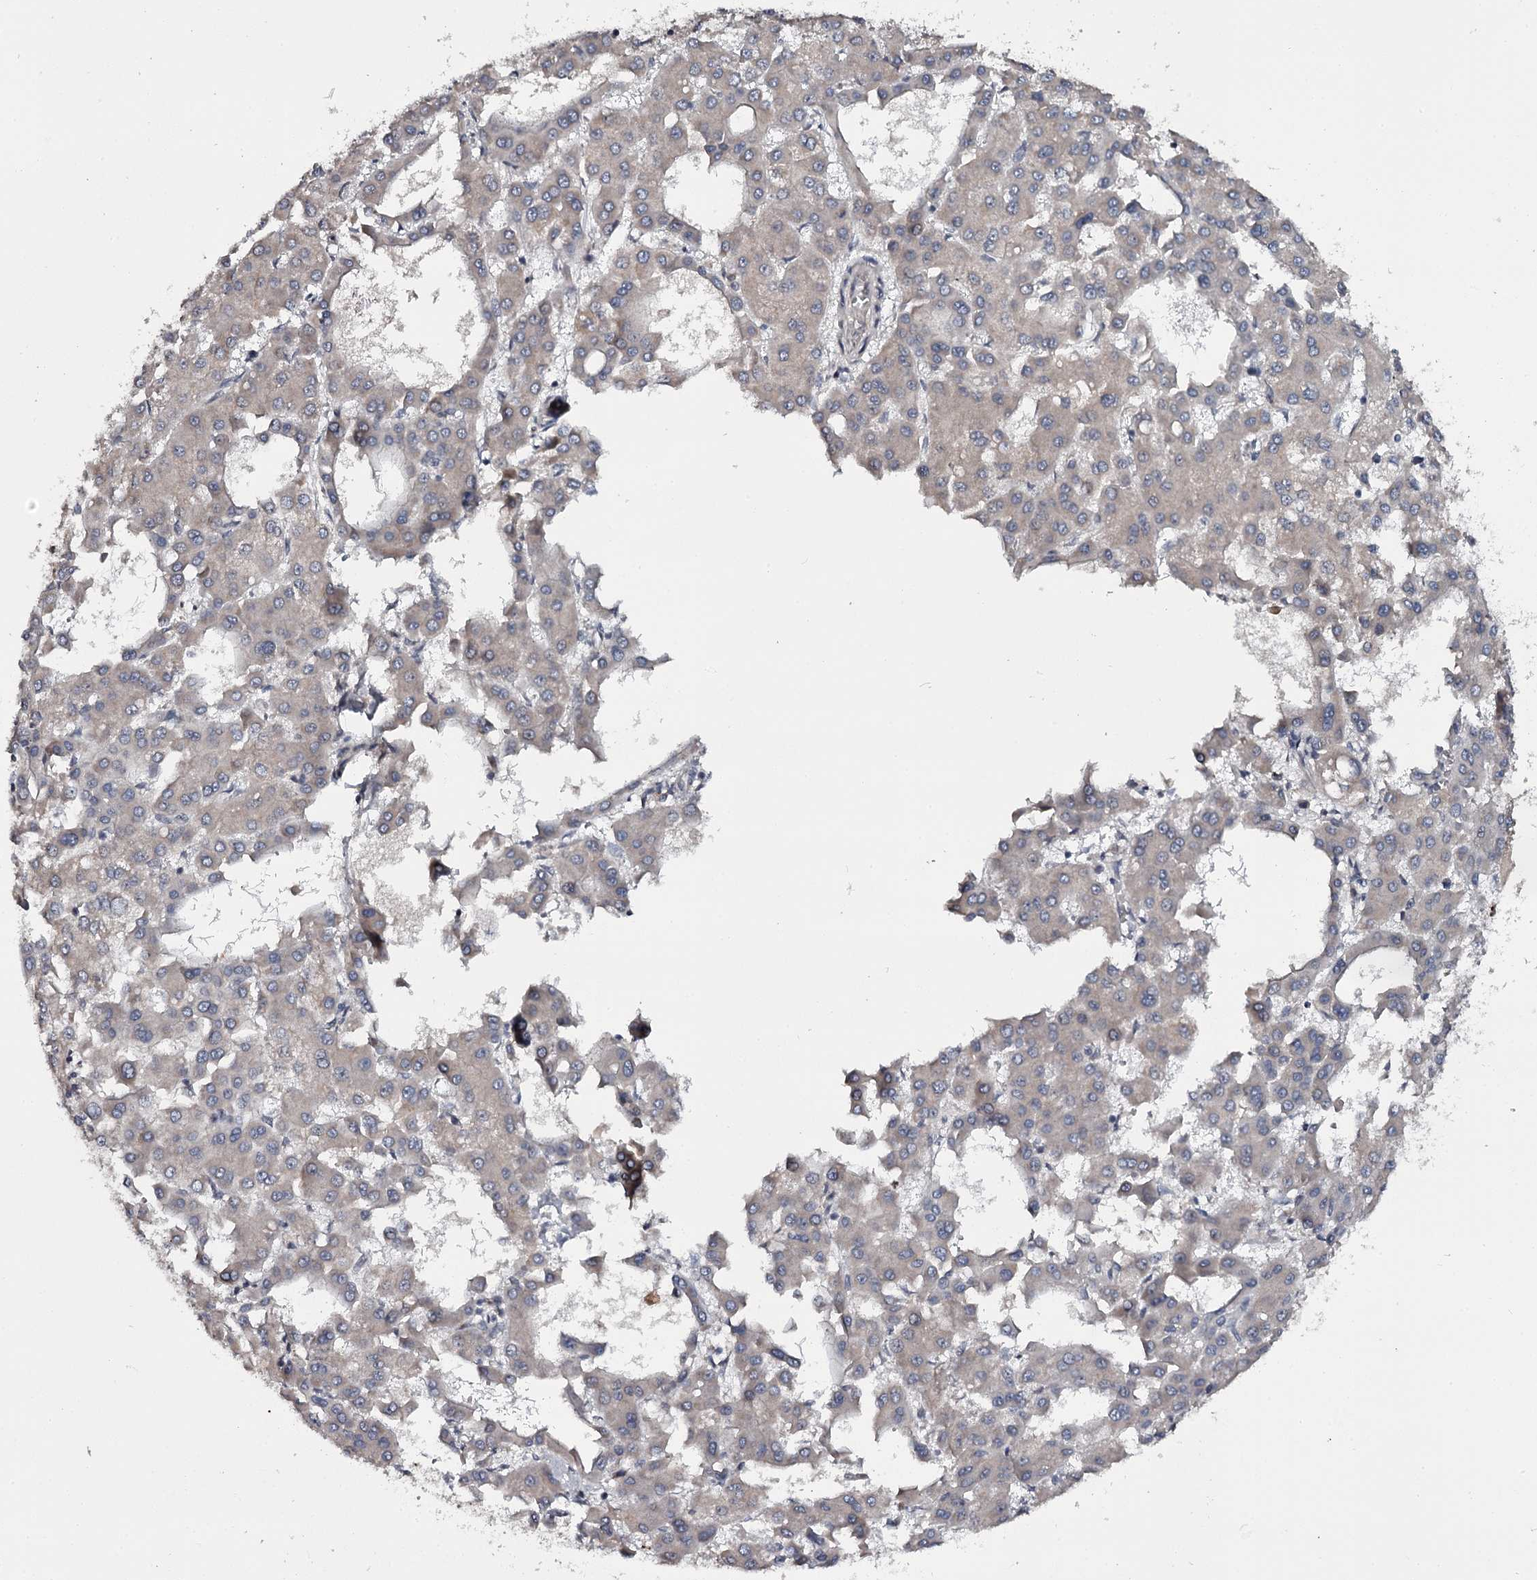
{"staining": {"intensity": "weak", "quantity": ">75%", "location": "cytoplasmic/membranous"}, "tissue": "liver cancer", "cell_type": "Tumor cells", "image_type": "cancer", "snomed": [{"axis": "morphology", "description": "Carcinoma, Hepatocellular, NOS"}, {"axis": "topography", "description": "Liver"}], "caption": "This histopathology image exhibits immunohistochemistry staining of human liver hepatocellular carcinoma, with low weak cytoplasmic/membranous expression in about >75% of tumor cells.", "gene": "CWF19L2", "patient": {"sex": "male", "age": 47}}